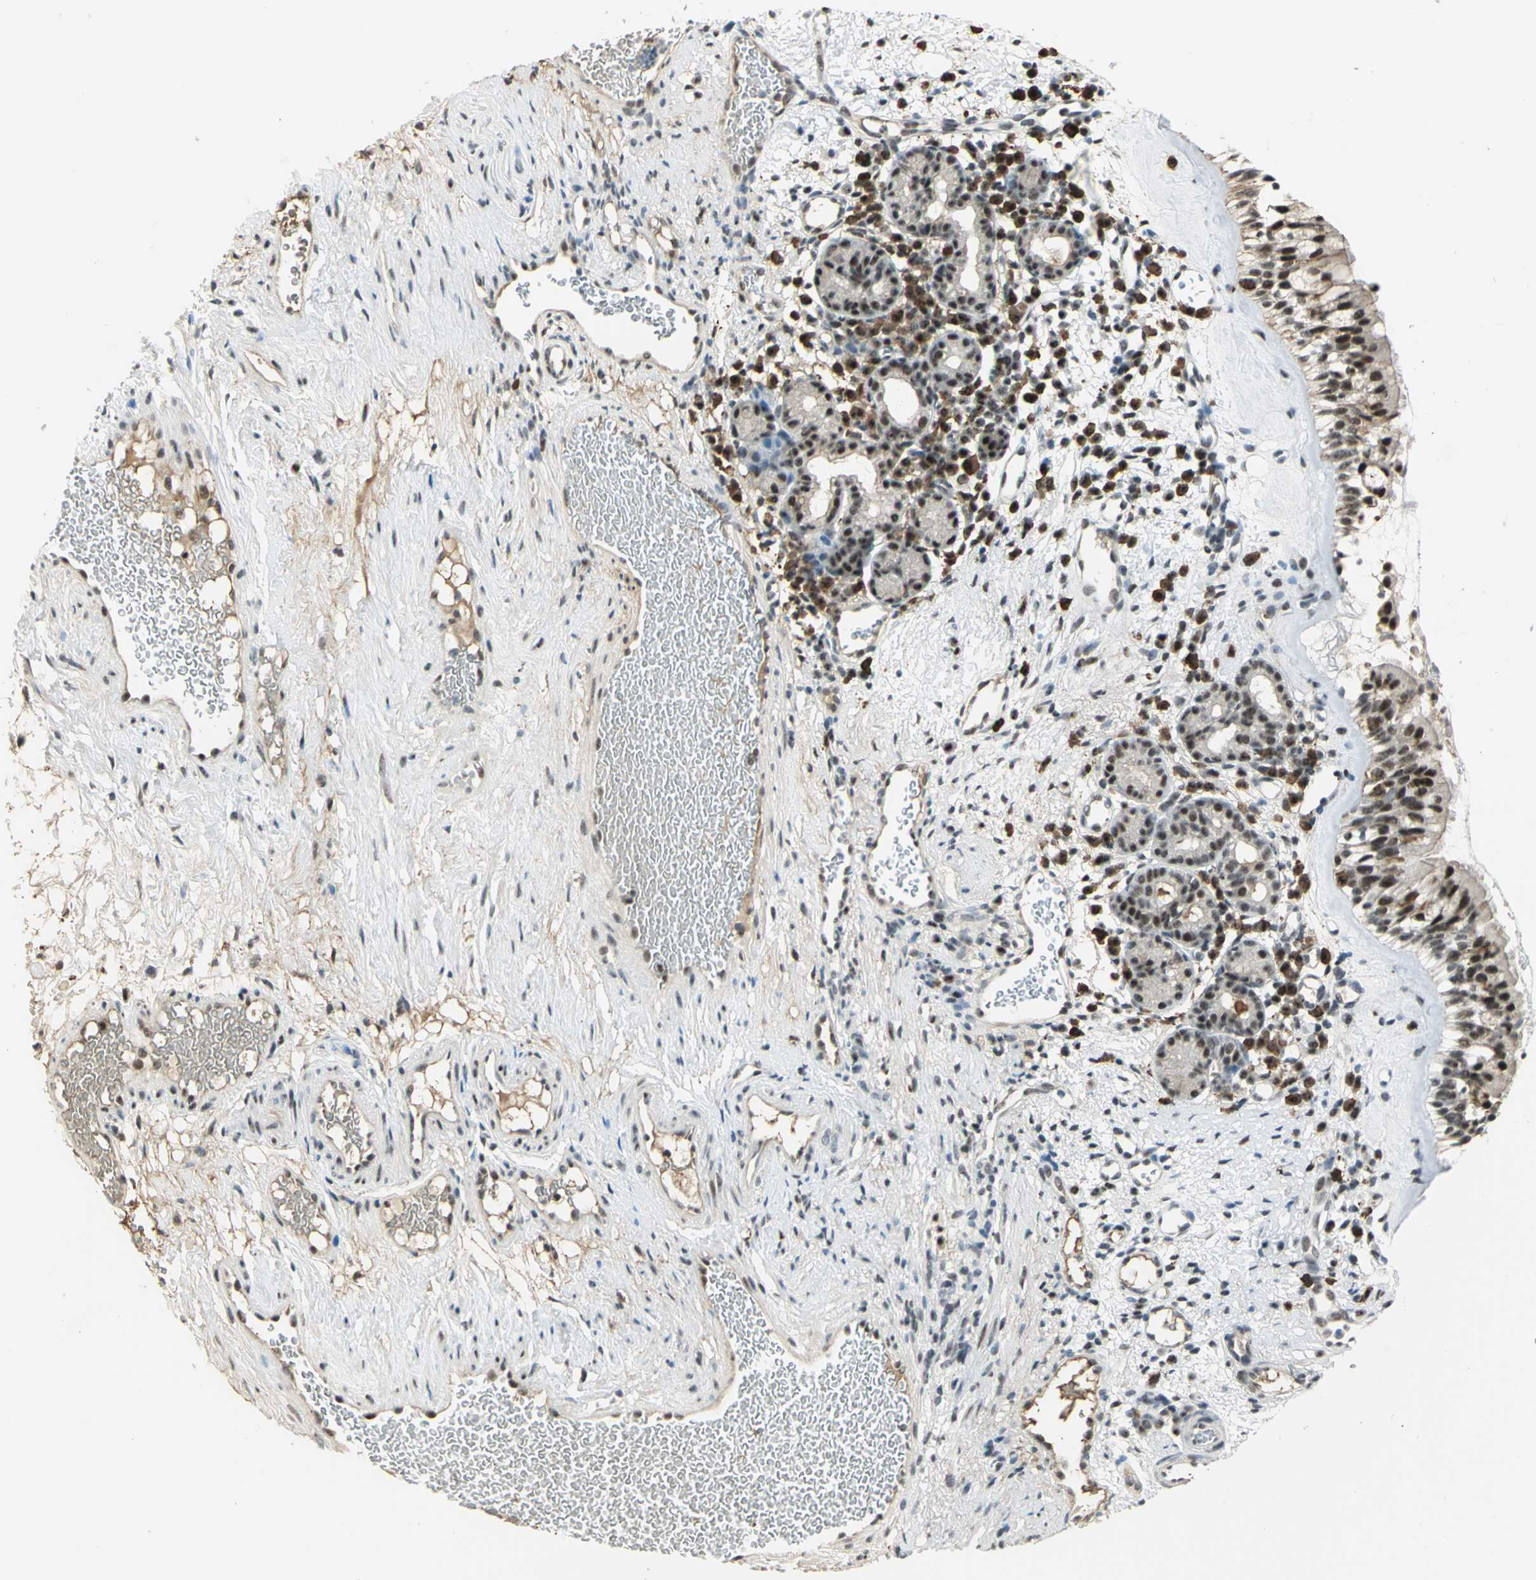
{"staining": {"intensity": "strong", "quantity": ">75%", "location": "nuclear"}, "tissue": "nasopharynx", "cell_type": "Respiratory epithelial cells", "image_type": "normal", "snomed": [{"axis": "morphology", "description": "Normal tissue, NOS"}, {"axis": "morphology", "description": "Inflammation, NOS"}, {"axis": "topography", "description": "Nasopharynx"}], "caption": "An immunohistochemistry micrograph of normal tissue is shown. Protein staining in brown highlights strong nuclear positivity in nasopharynx within respiratory epithelial cells. (DAB (3,3'-diaminobenzidine) IHC with brightfield microscopy, high magnification).", "gene": "CCNT1", "patient": {"sex": "female", "age": 55}}